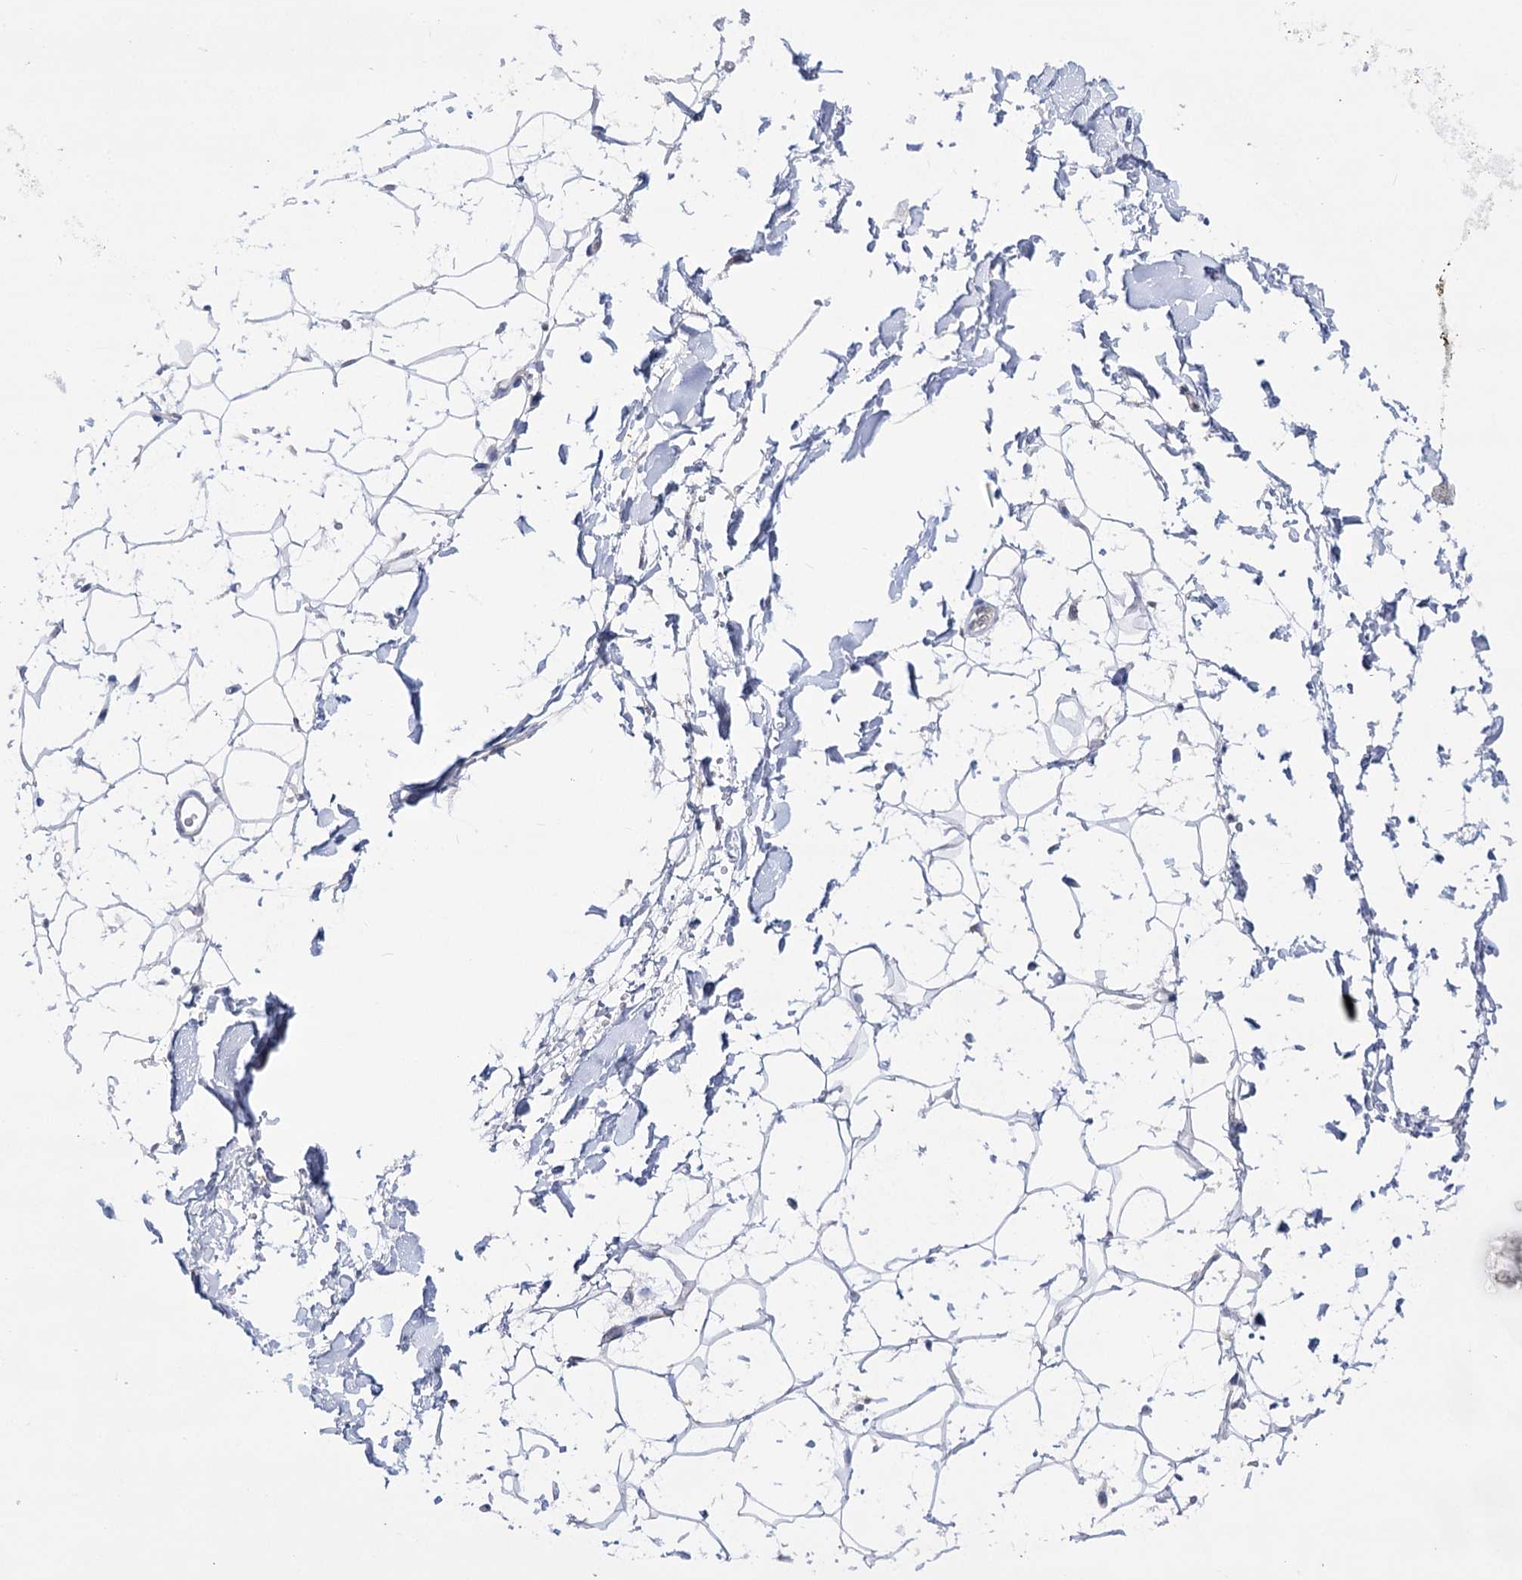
{"staining": {"intensity": "negative", "quantity": "none", "location": "none"}, "tissue": "adipose tissue", "cell_type": "Adipocytes", "image_type": "normal", "snomed": [{"axis": "morphology", "description": "Normal tissue, NOS"}, {"axis": "topography", "description": "Breast"}], "caption": "Image shows no protein positivity in adipocytes of benign adipose tissue.", "gene": "ATP10B", "patient": {"sex": "female", "age": 26}}